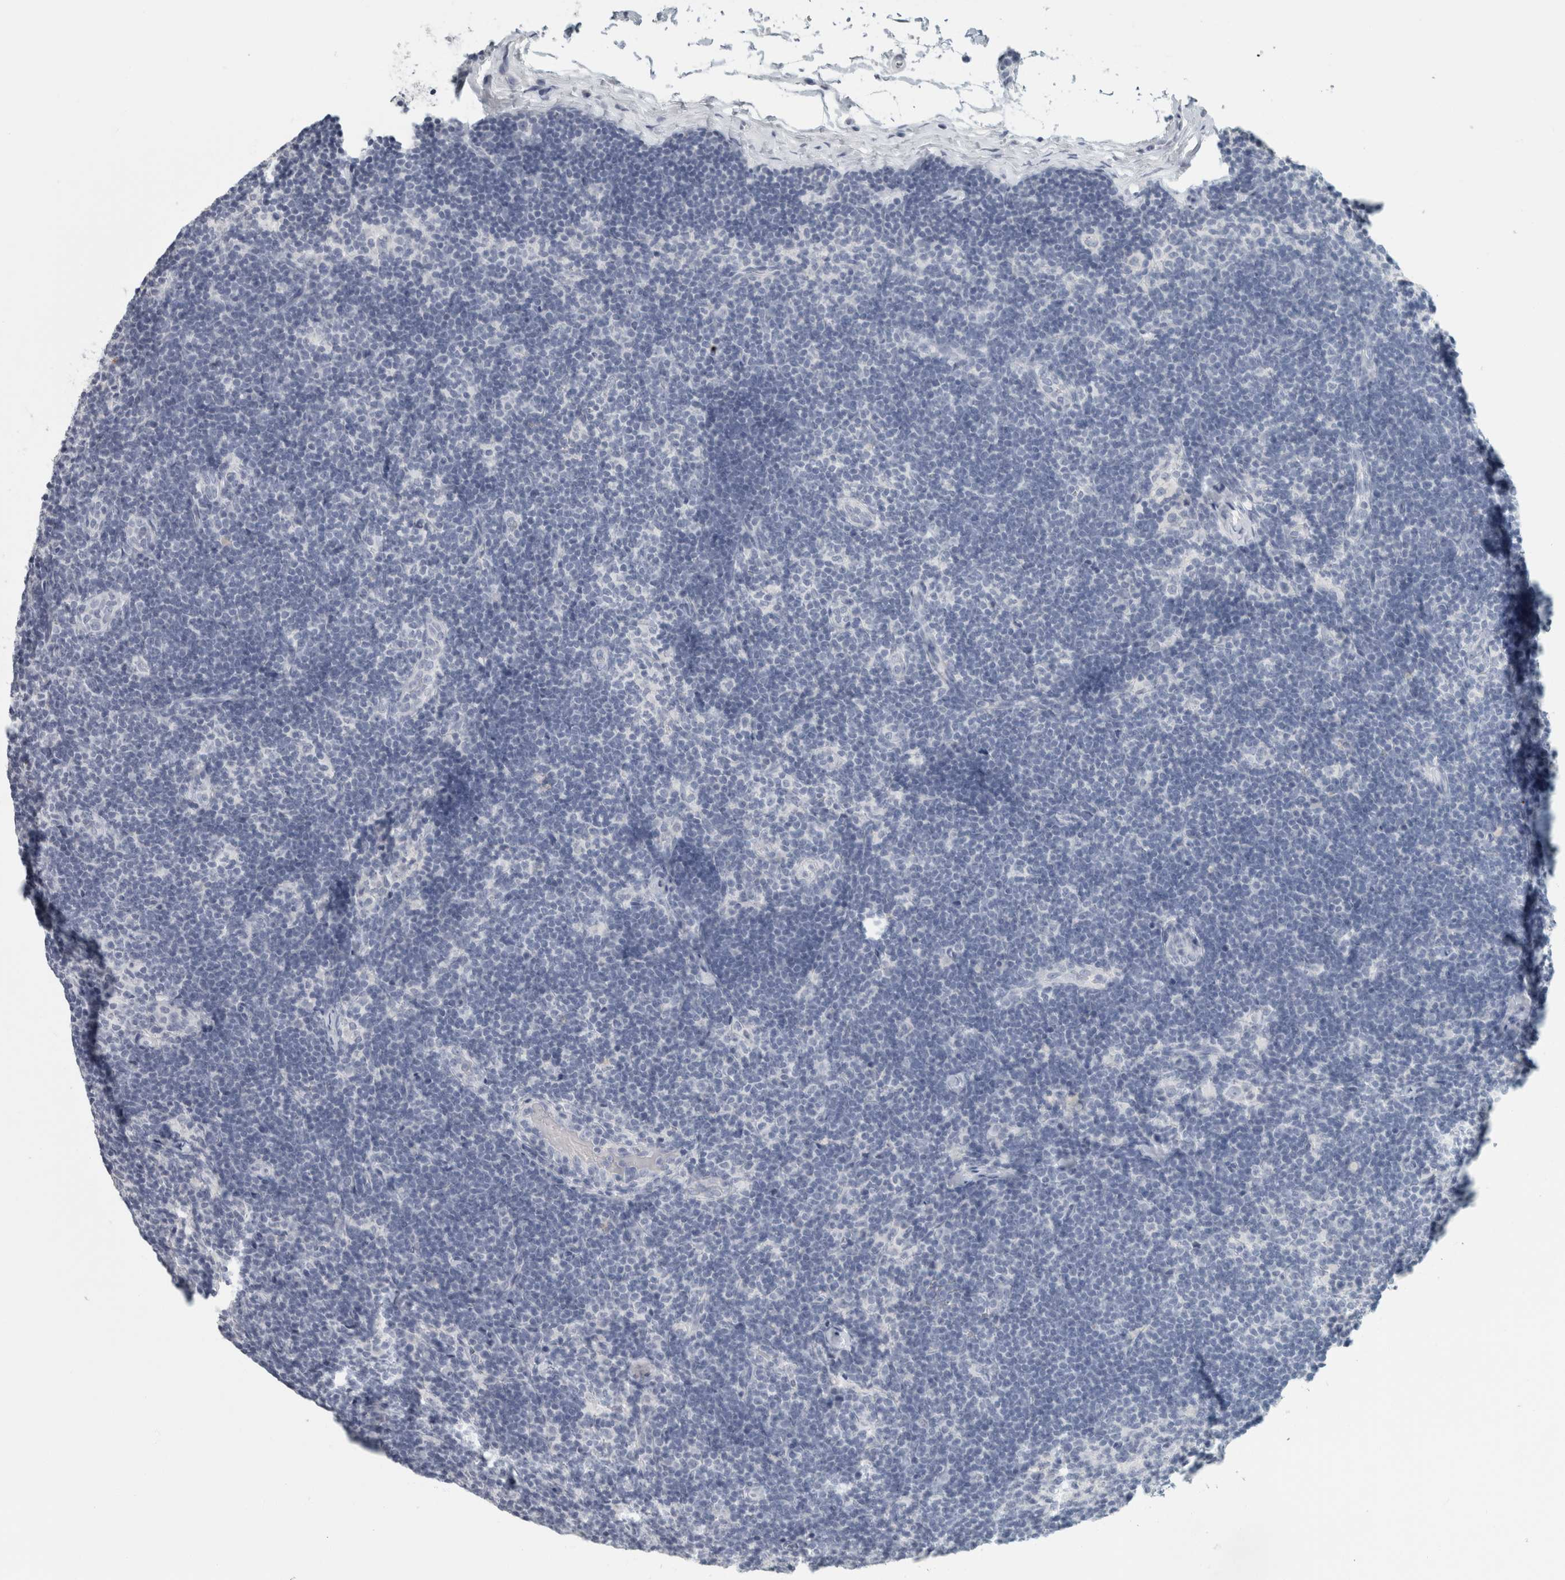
{"staining": {"intensity": "negative", "quantity": "none", "location": "none"}, "tissue": "lymph node", "cell_type": "Non-germinal center cells", "image_type": "normal", "snomed": [{"axis": "morphology", "description": "Normal tissue, NOS"}, {"axis": "topography", "description": "Lymph node"}], "caption": "IHC image of unremarkable human lymph node stained for a protein (brown), which demonstrates no staining in non-germinal center cells.", "gene": "SLC28A3", "patient": {"sex": "female", "age": 22}}